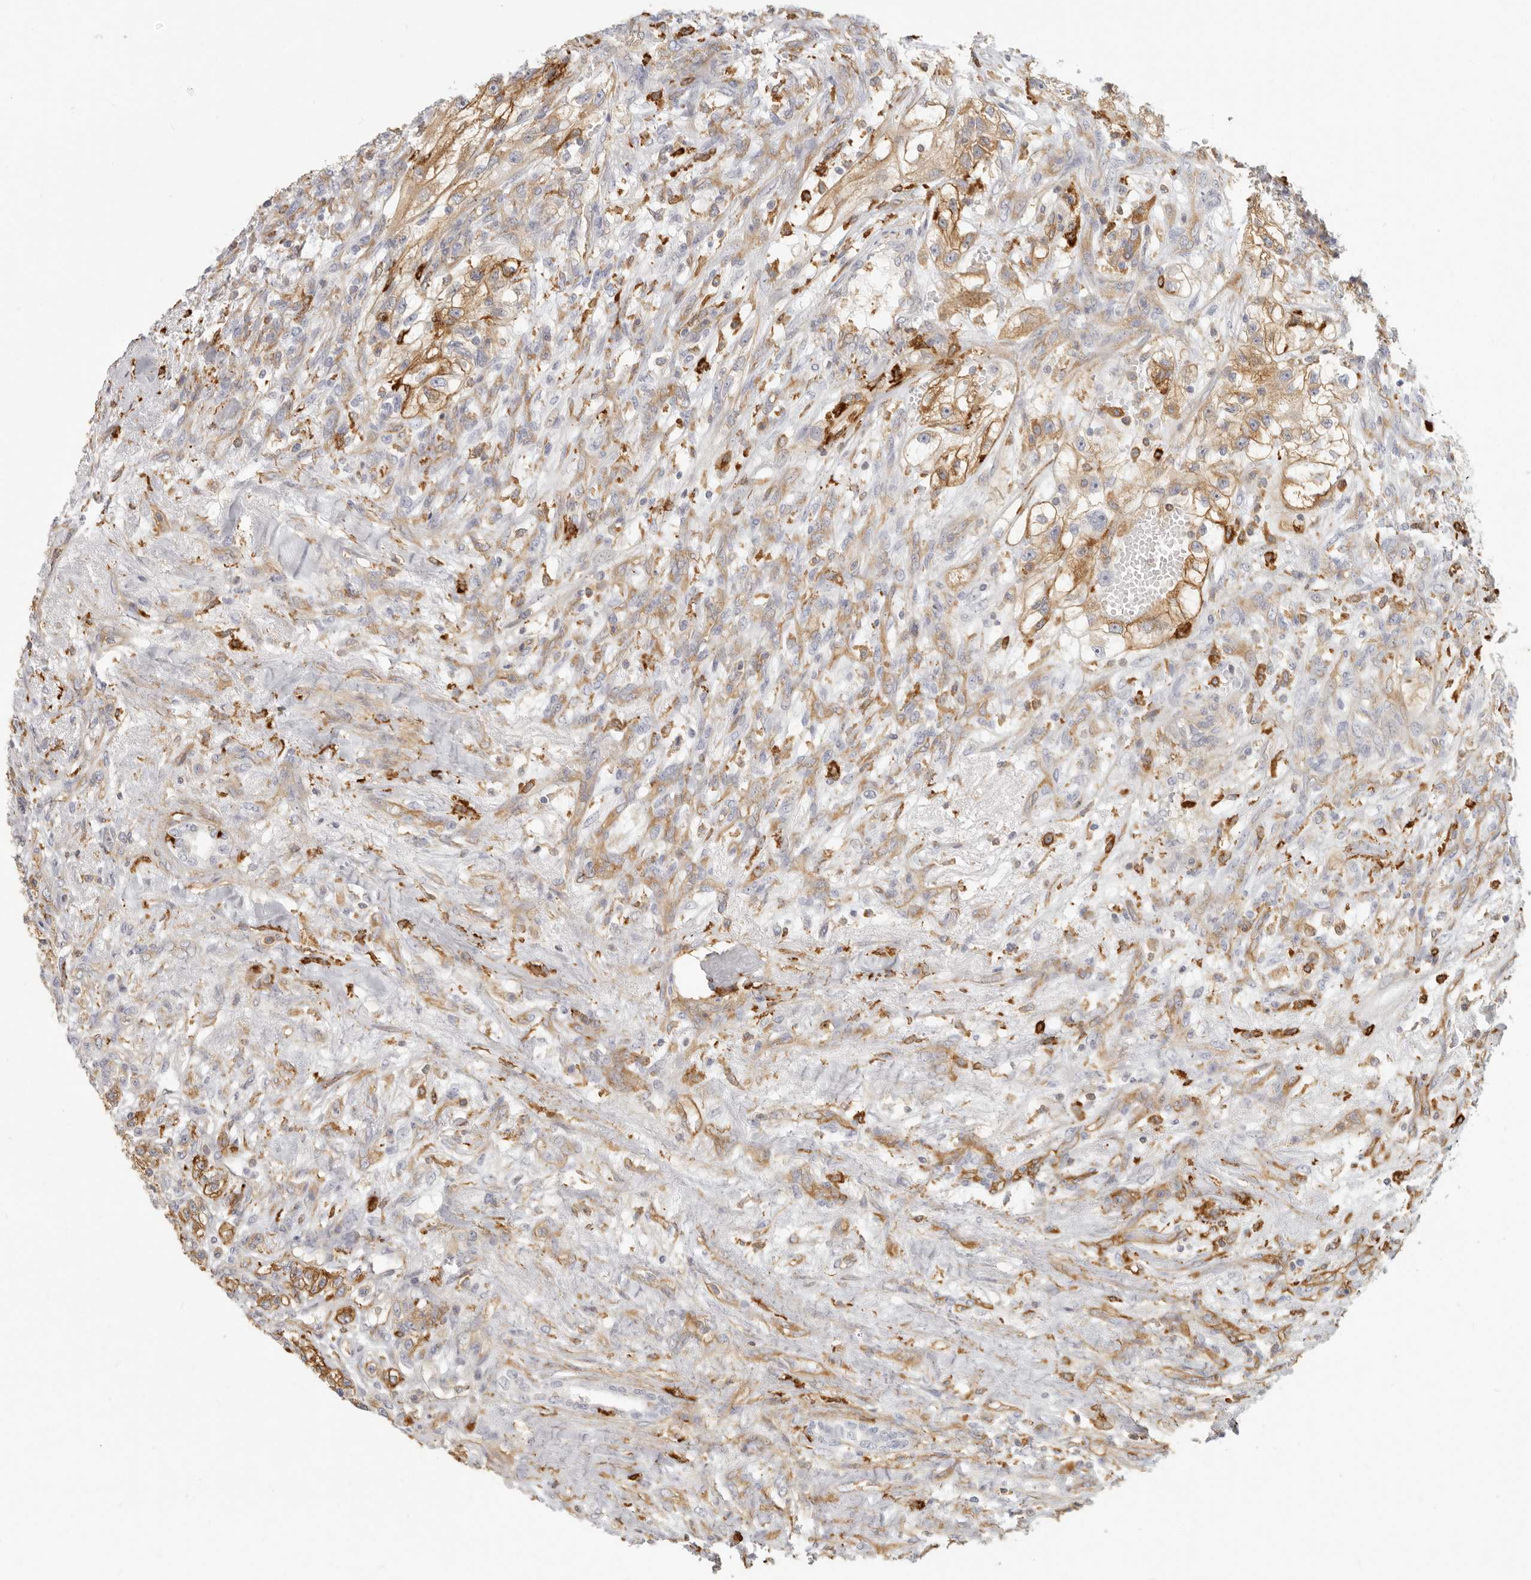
{"staining": {"intensity": "moderate", "quantity": ">75%", "location": "cytoplasmic/membranous"}, "tissue": "renal cancer", "cell_type": "Tumor cells", "image_type": "cancer", "snomed": [{"axis": "morphology", "description": "Adenocarcinoma, NOS"}, {"axis": "topography", "description": "Kidney"}], "caption": "DAB (3,3'-diaminobenzidine) immunohistochemical staining of adenocarcinoma (renal) demonstrates moderate cytoplasmic/membranous protein staining in about >75% of tumor cells.", "gene": "NIBAN1", "patient": {"sex": "female", "age": 57}}